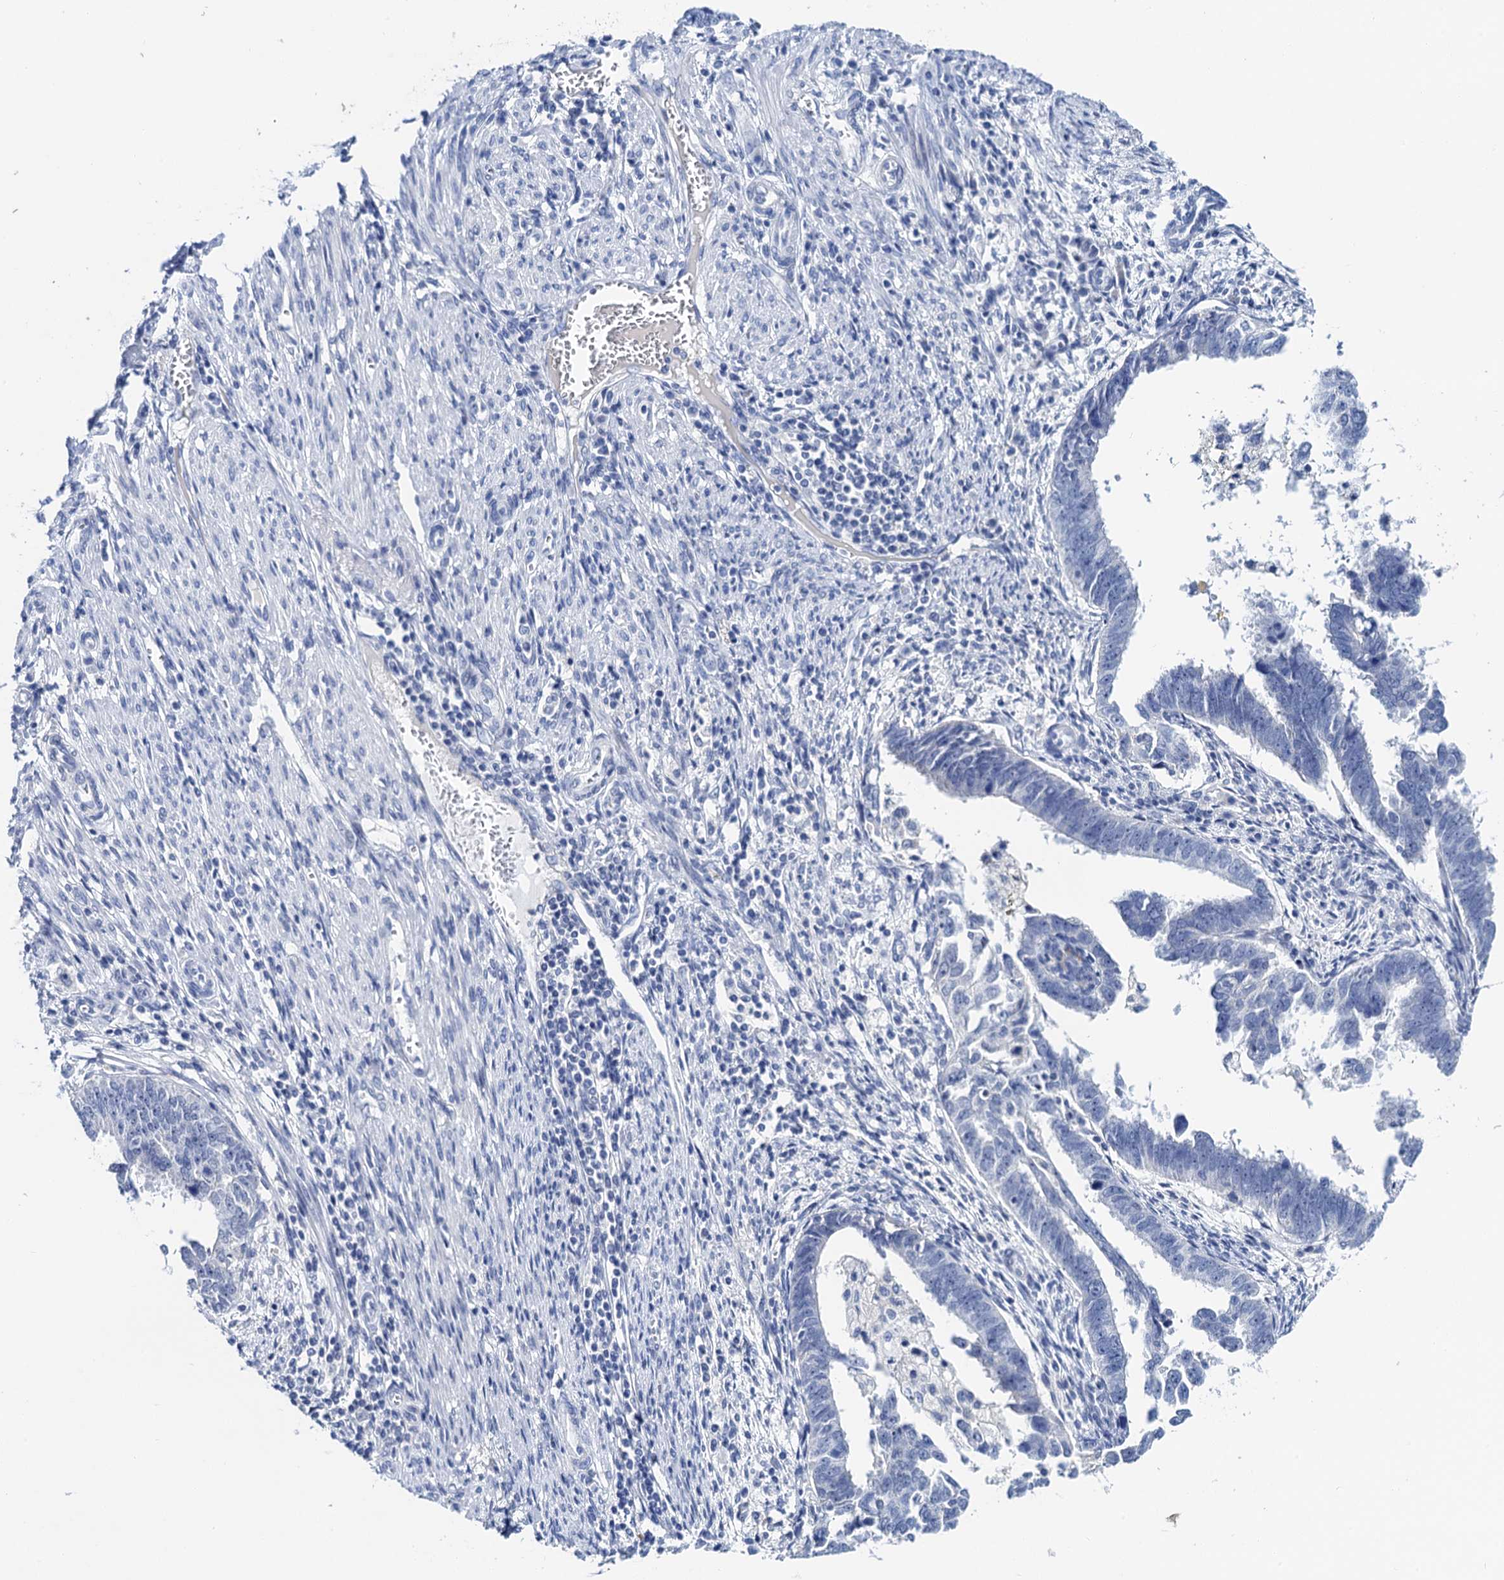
{"staining": {"intensity": "negative", "quantity": "none", "location": "none"}, "tissue": "endometrial cancer", "cell_type": "Tumor cells", "image_type": "cancer", "snomed": [{"axis": "morphology", "description": "Adenocarcinoma, NOS"}, {"axis": "topography", "description": "Endometrium"}], "caption": "An image of human adenocarcinoma (endometrial) is negative for staining in tumor cells.", "gene": "LYPD3", "patient": {"sex": "female", "age": 75}}